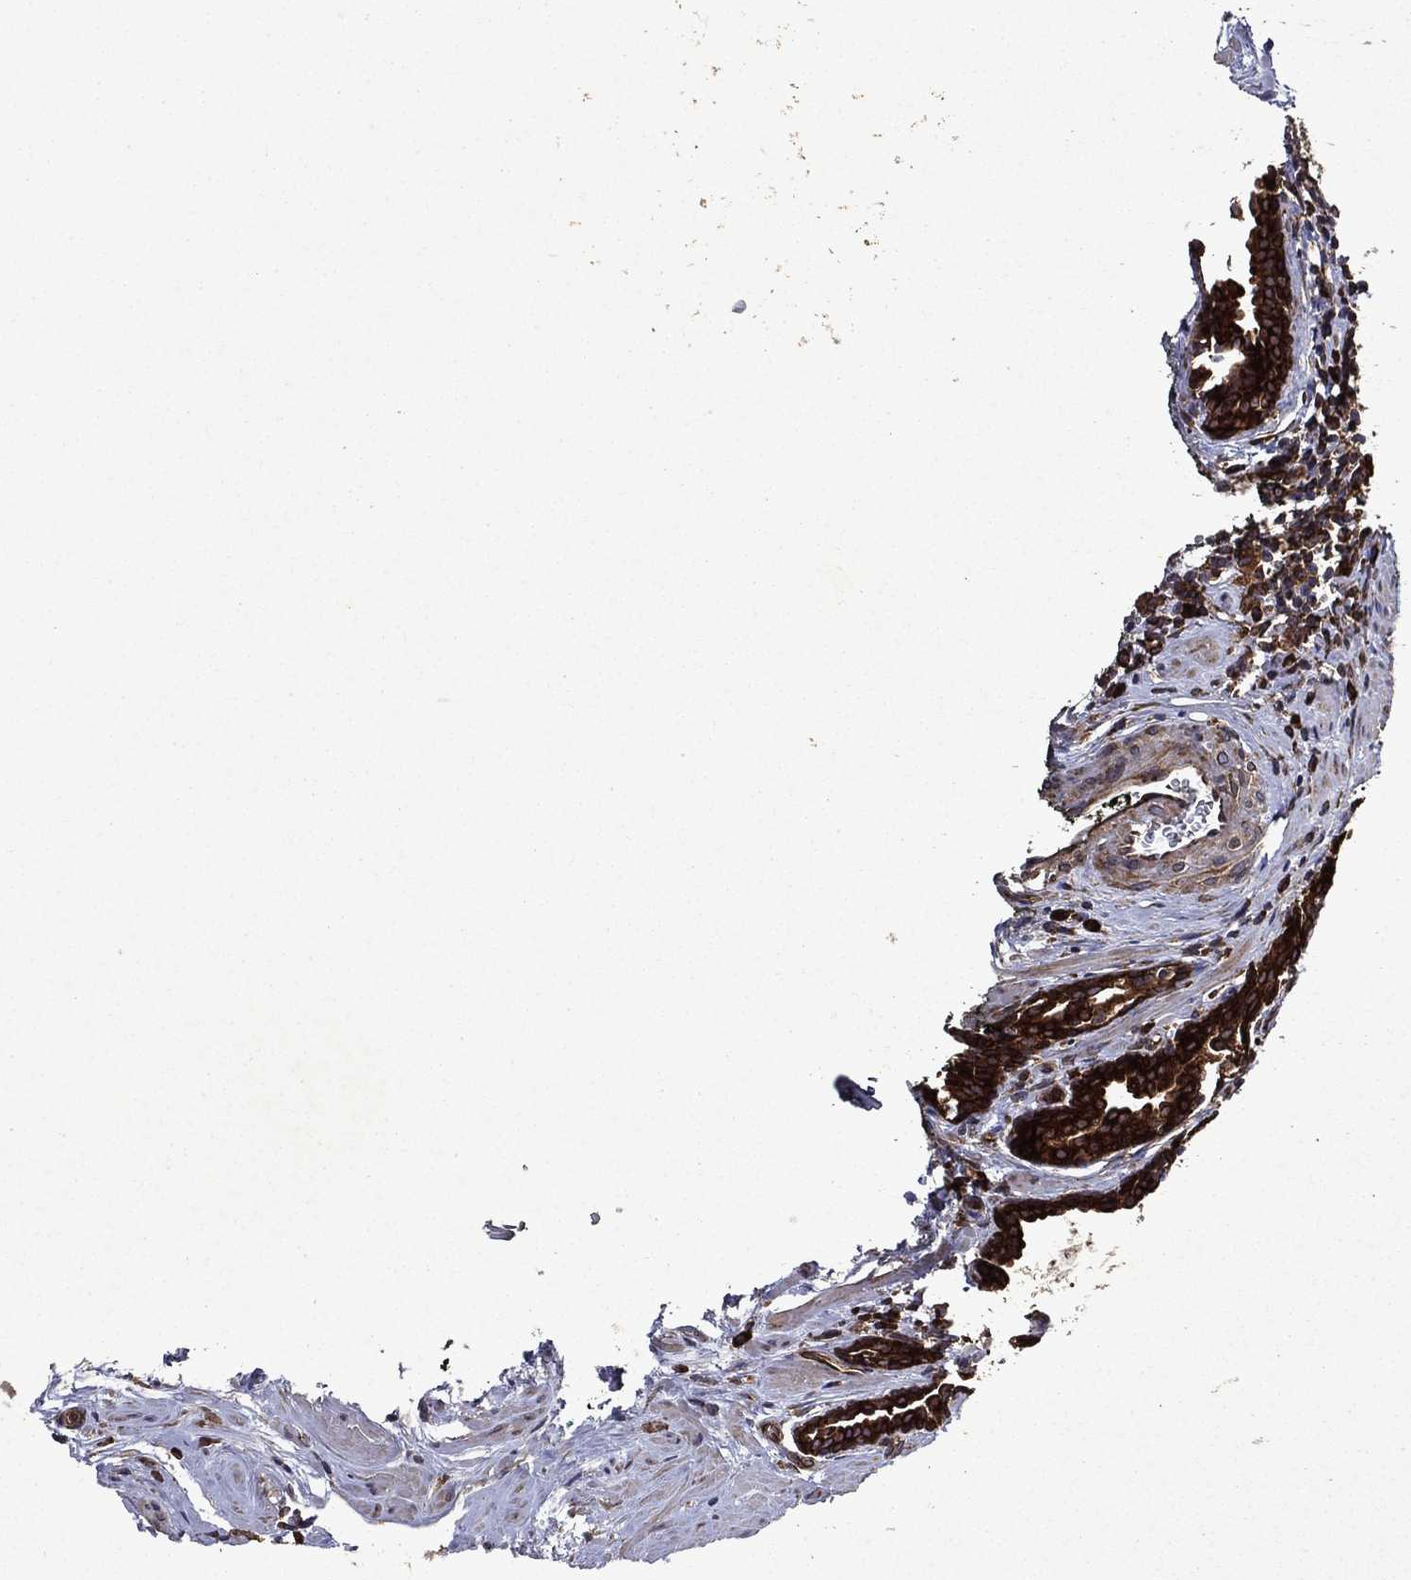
{"staining": {"intensity": "strong", "quantity": ">75%", "location": "cytoplasmic/membranous"}, "tissue": "prostate cancer", "cell_type": "Tumor cells", "image_type": "cancer", "snomed": [{"axis": "morphology", "description": "Adenocarcinoma, NOS"}, {"axis": "morphology", "description": "Adenocarcinoma, High grade"}, {"axis": "topography", "description": "Prostate"}], "caption": "Strong cytoplasmic/membranous protein expression is seen in approximately >75% of tumor cells in prostate cancer.", "gene": "EIF2B4", "patient": {"sex": "male", "age": 64}}